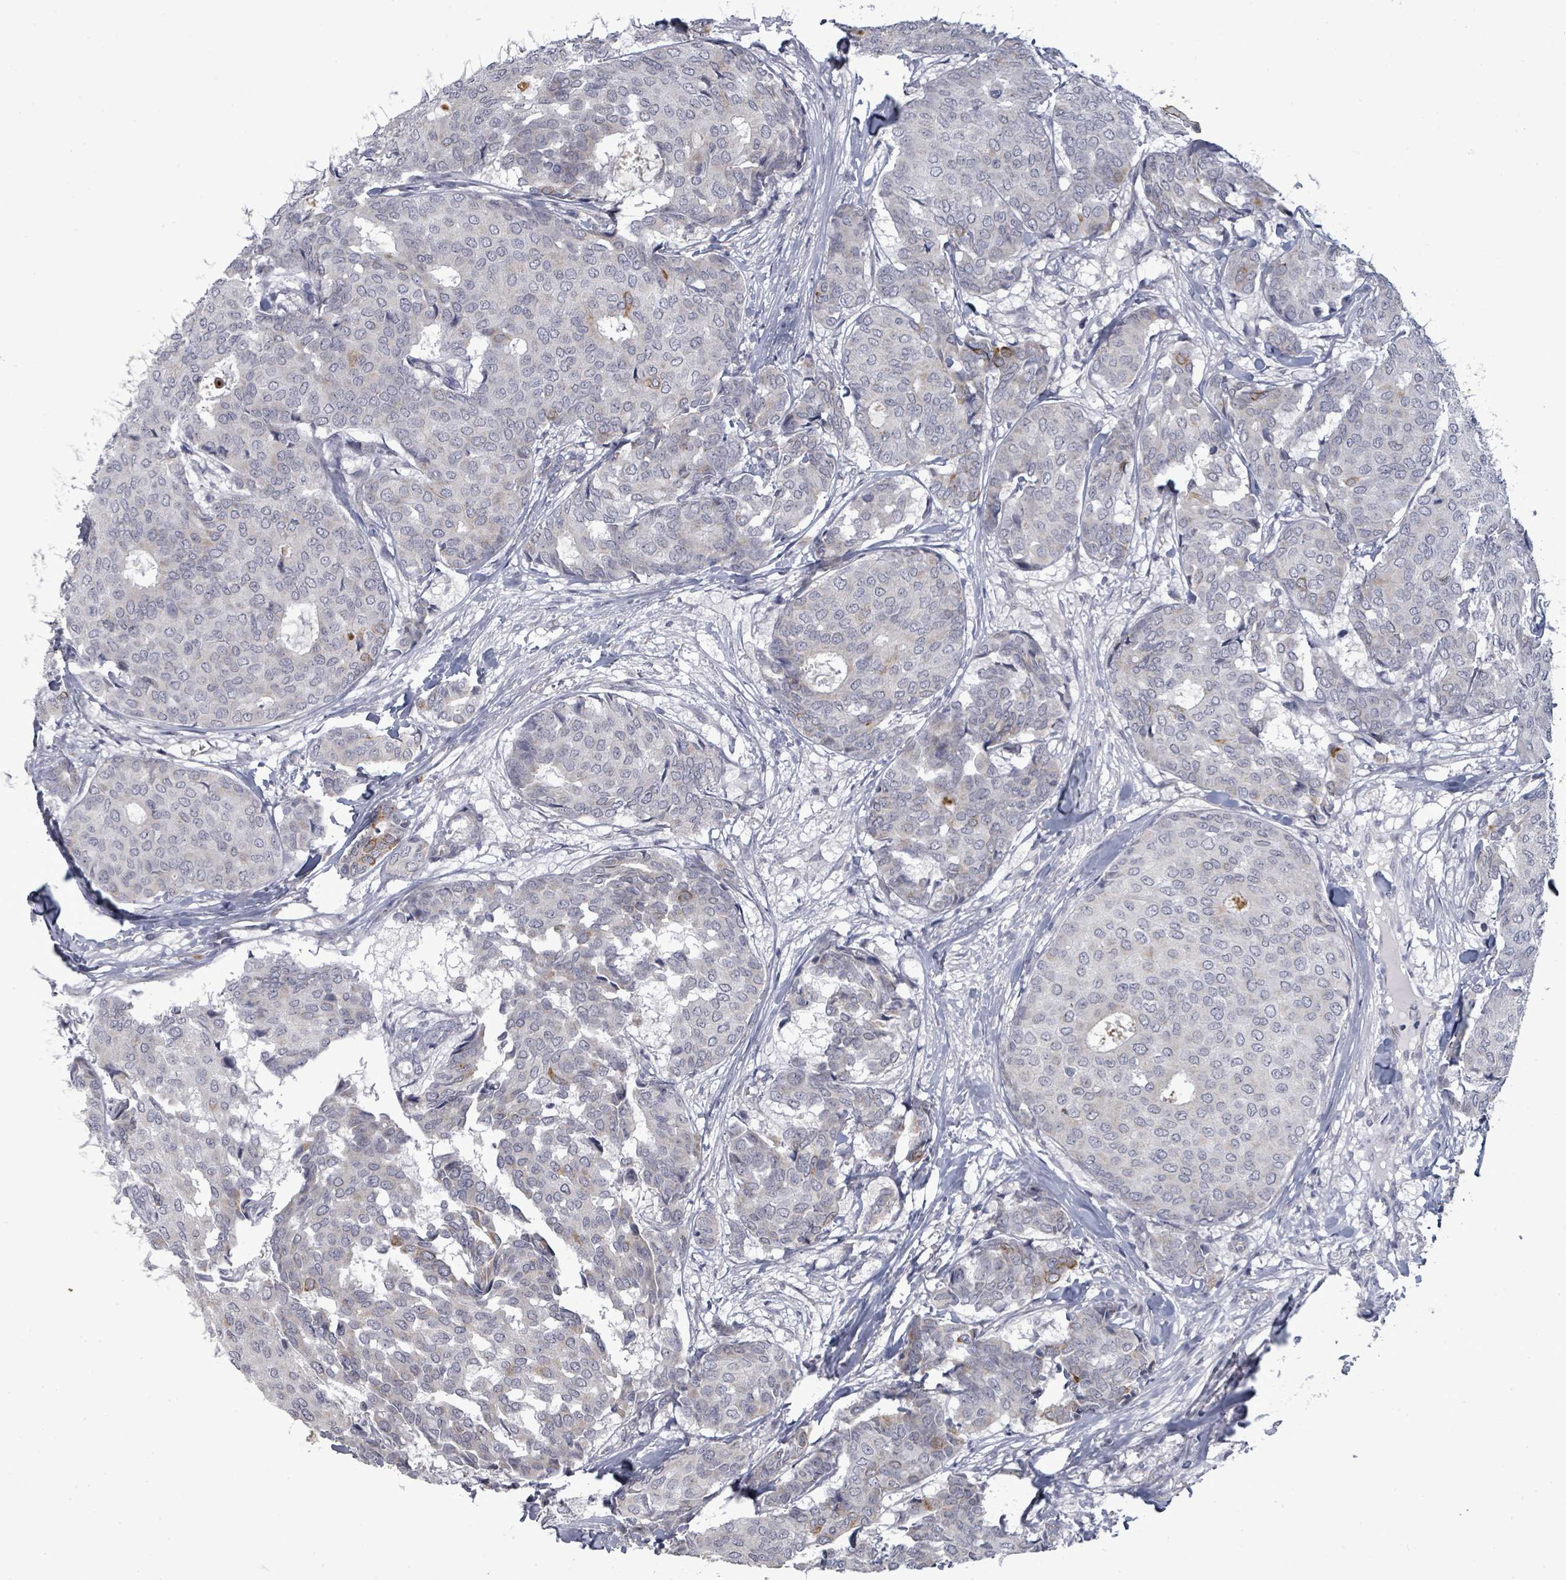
{"staining": {"intensity": "negative", "quantity": "none", "location": "none"}, "tissue": "breast cancer", "cell_type": "Tumor cells", "image_type": "cancer", "snomed": [{"axis": "morphology", "description": "Duct carcinoma"}, {"axis": "topography", "description": "Breast"}], "caption": "Immunohistochemistry histopathology image of neoplastic tissue: human breast intraductal carcinoma stained with DAB displays no significant protein positivity in tumor cells.", "gene": "PTPN20", "patient": {"sex": "female", "age": 75}}